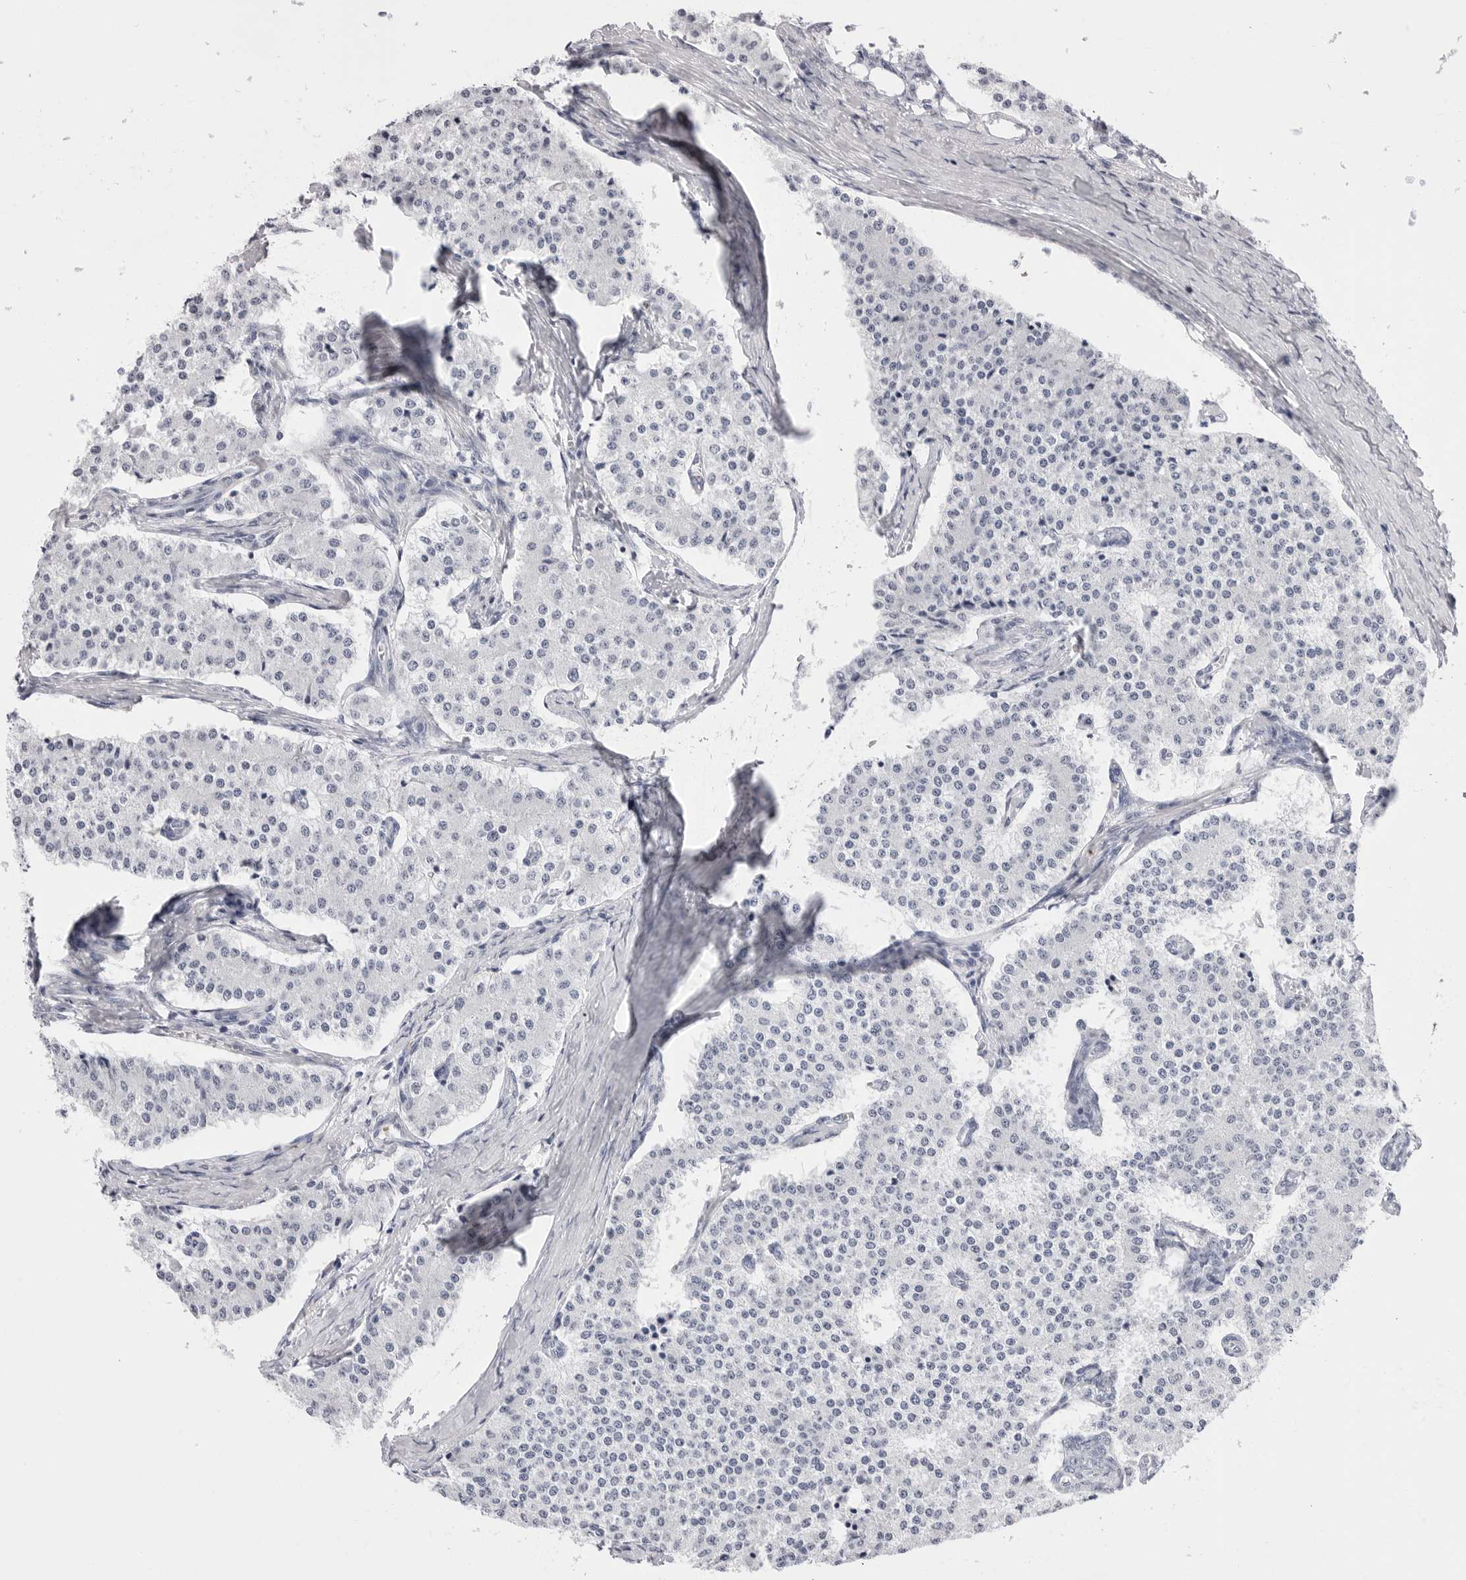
{"staining": {"intensity": "negative", "quantity": "none", "location": "none"}, "tissue": "carcinoid", "cell_type": "Tumor cells", "image_type": "cancer", "snomed": [{"axis": "morphology", "description": "Carcinoid, malignant, NOS"}, {"axis": "topography", "description": "Colon"}], "caption": "Carcinoid (malignant) was stained to show a protein in brown. There is no significant staining in tumor cells.", "gene": "TSSK1B", "patient": {"sex": "female", "age": 52}}